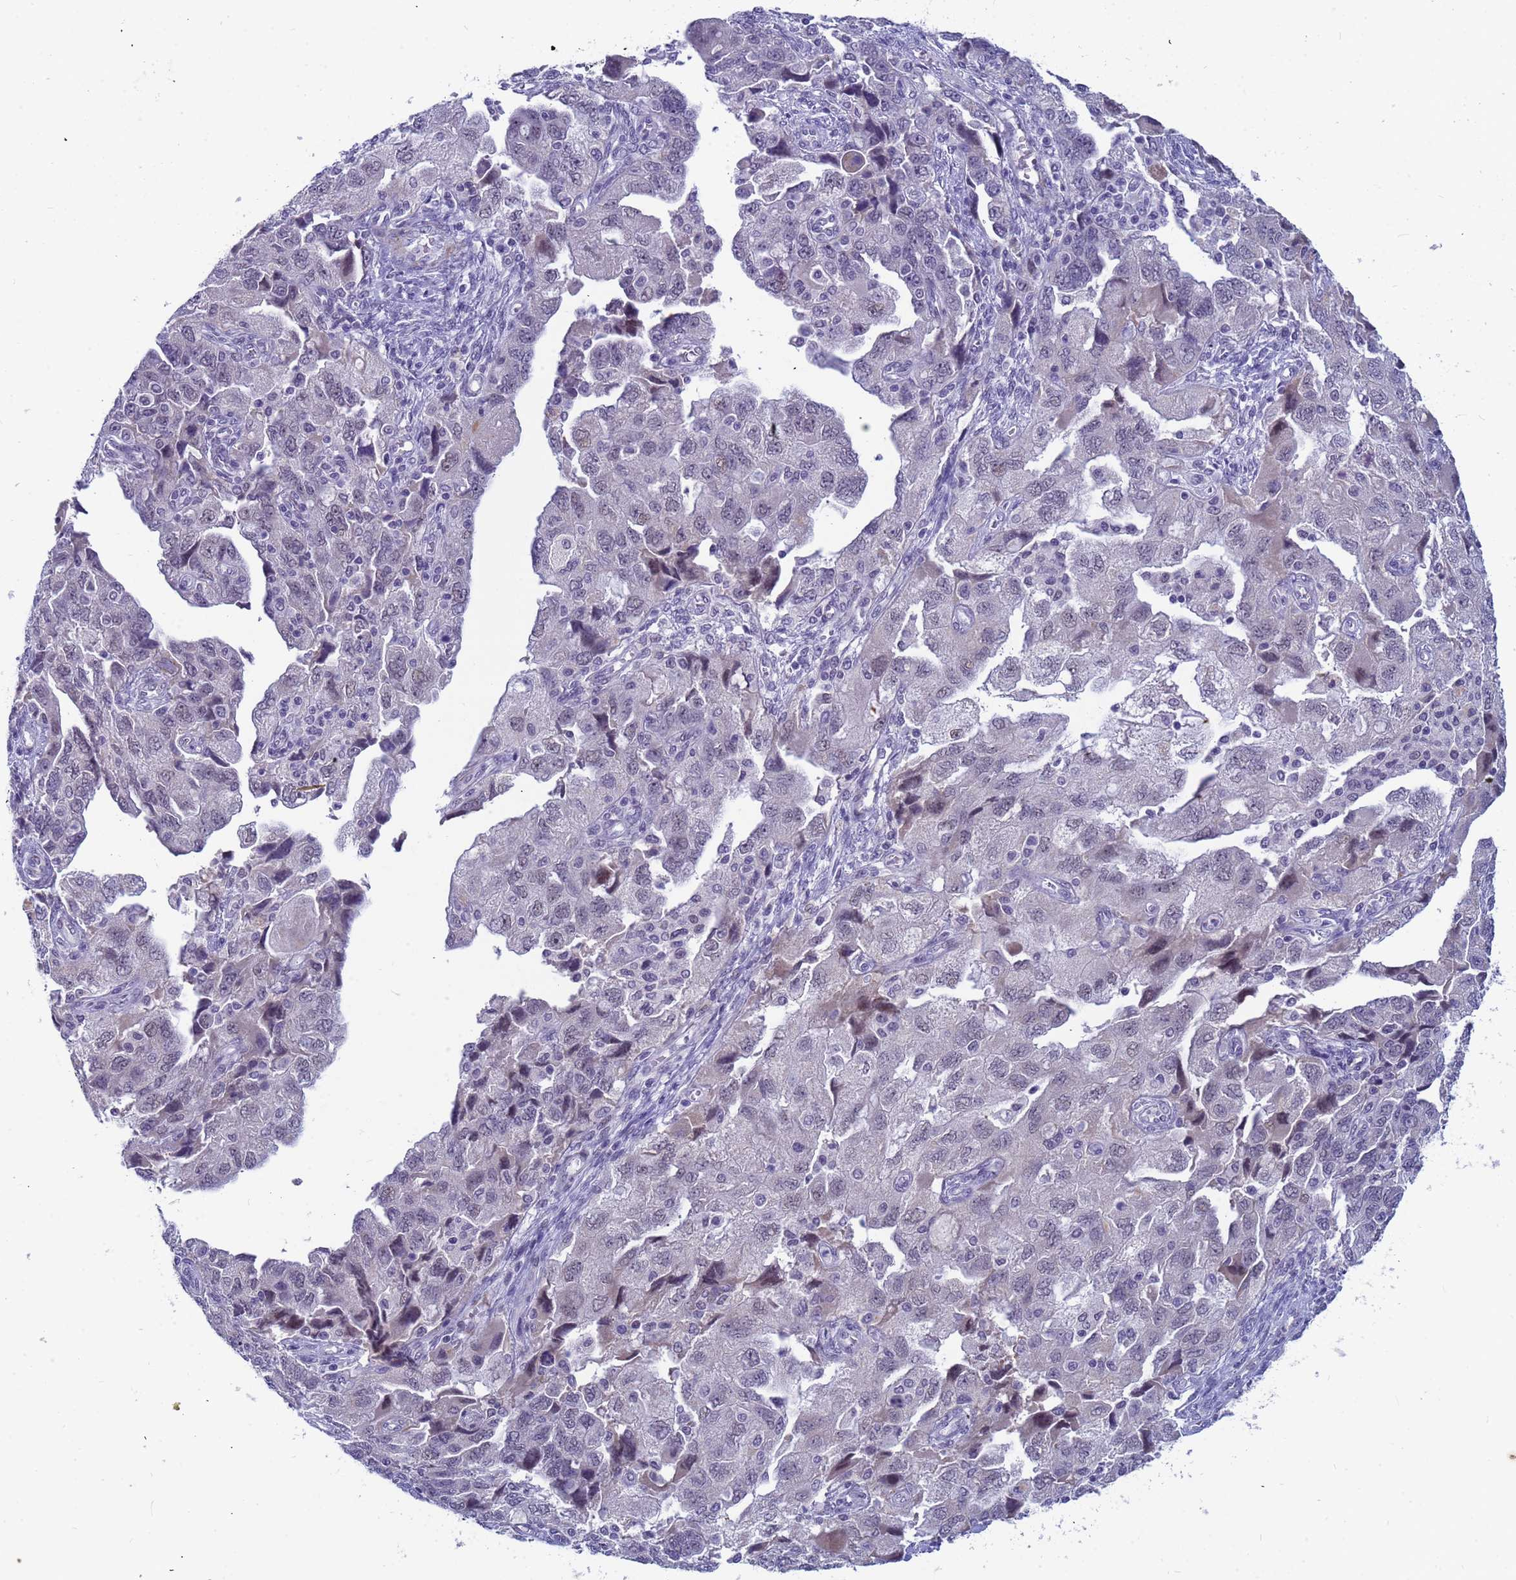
{"staining": {"intensity": "negative", "quantity": "none", "location": "none"}, "tissue": "ovarian cancer", "cell_type": "Tumor cells", "image_type": "cancer", "snomed": [{"axis": "morphology", "description": "Carcinoma, NOS"}, {"axis": "morphology", "description": "Cystadenocarcinoma, serous, NOS"}, {"axis": "topography", "description": "Ovary"}], "caption": "Tumor cells are negative for brown protein staining in ovarian serous cystadenocarcinoma.", "gene": "CXorf65", "patient": {"sex": "female", "age": 69}}